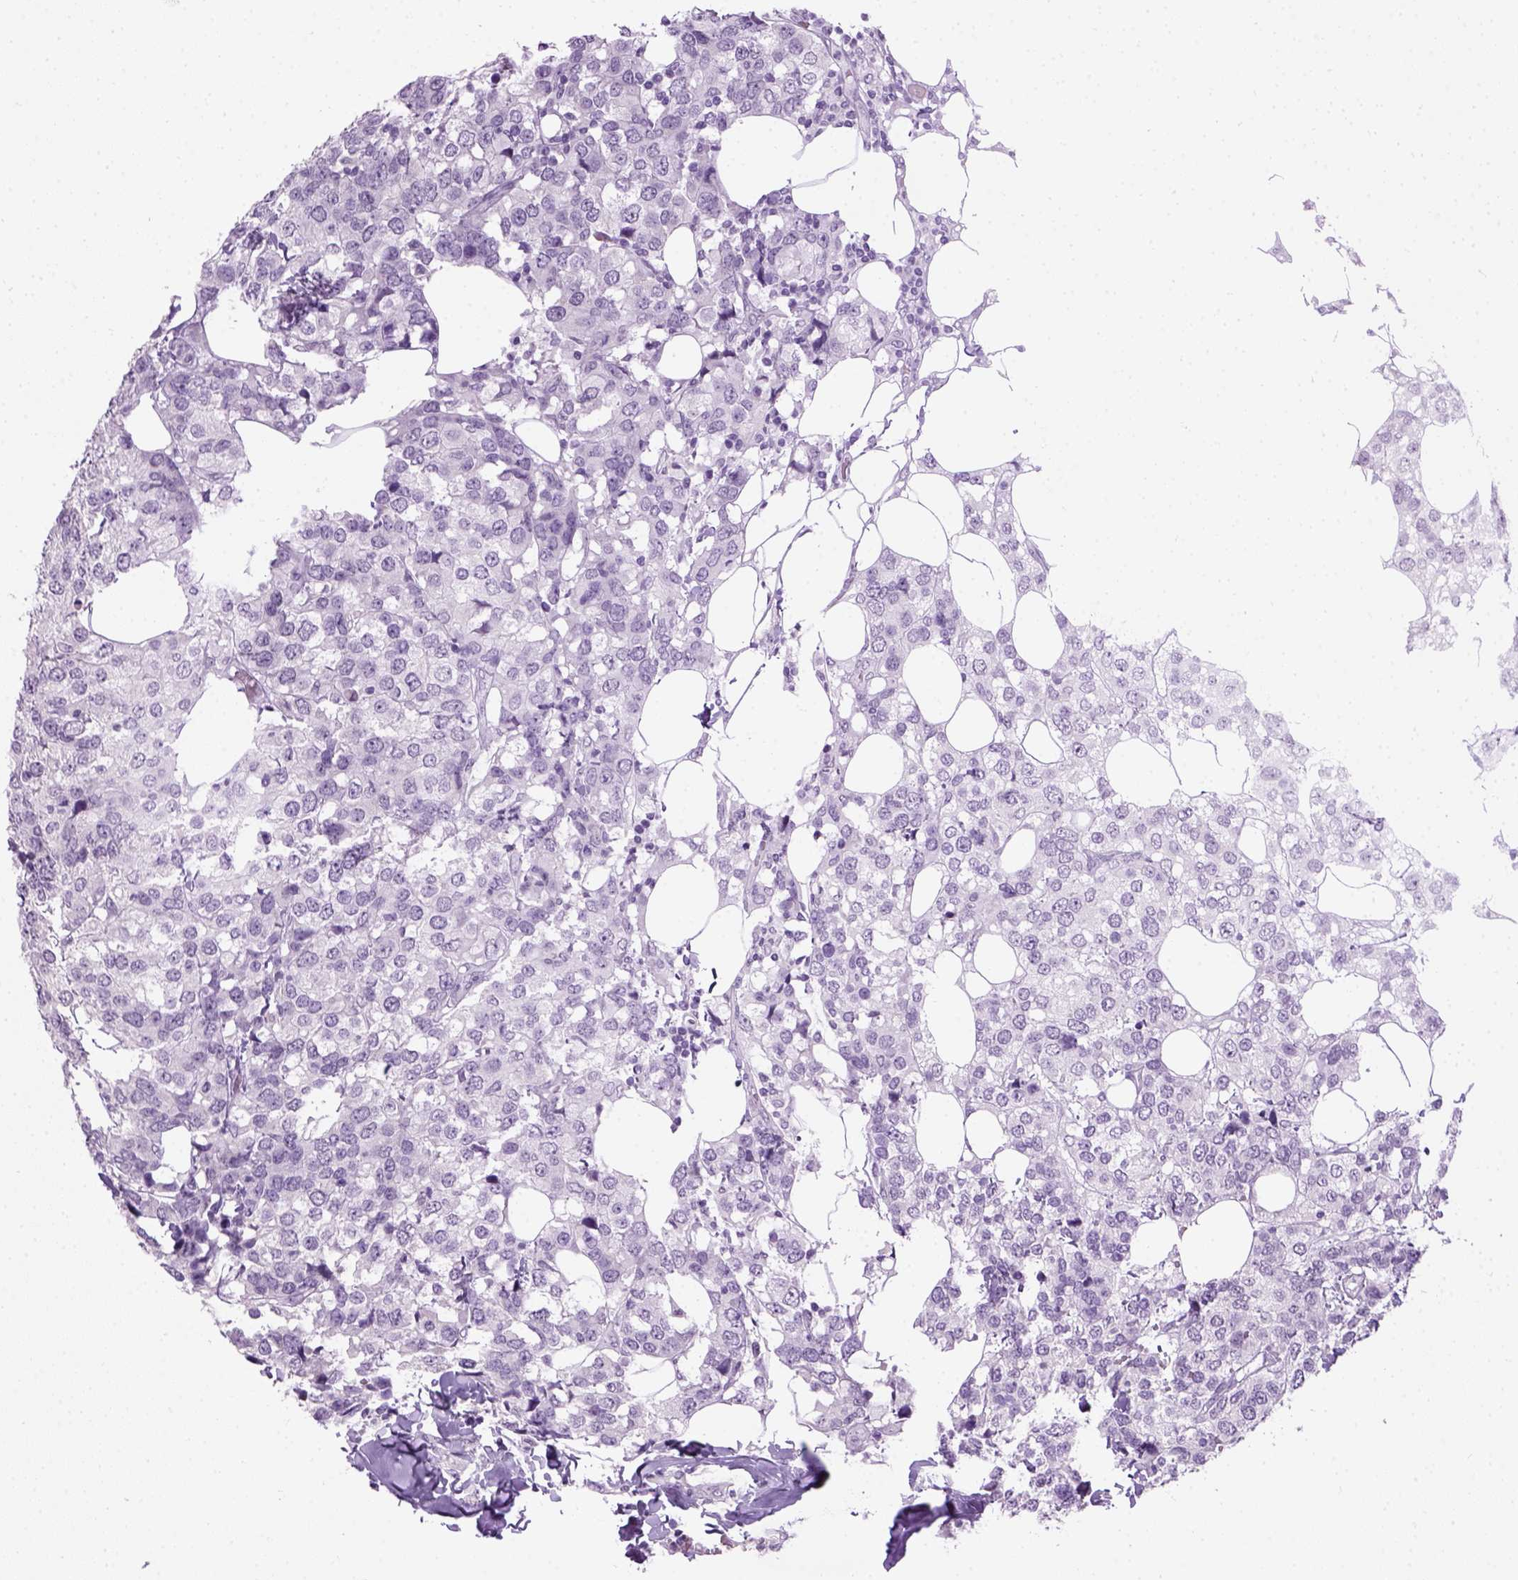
{"staining": {"intensity": "negative", "quantity": "none", "location": "none"}, "tissue": "breast cancer", "cell_type": "Tumor cells", "image_type": "cancer", "snomed": [{"axis": "morphology", "description": "Lobular carcinoma"}, {"axis": "topography", "description": "Breast"}], "caption": "Immunohistochemistry (IHC) image of neoplastic tissue: lobular carcinoma (breast) stained with DAB demonstrates no significant protein staining in tumor cells.", "gene": "GABRB2", "patient": {"sex": "female", "age": 59}}